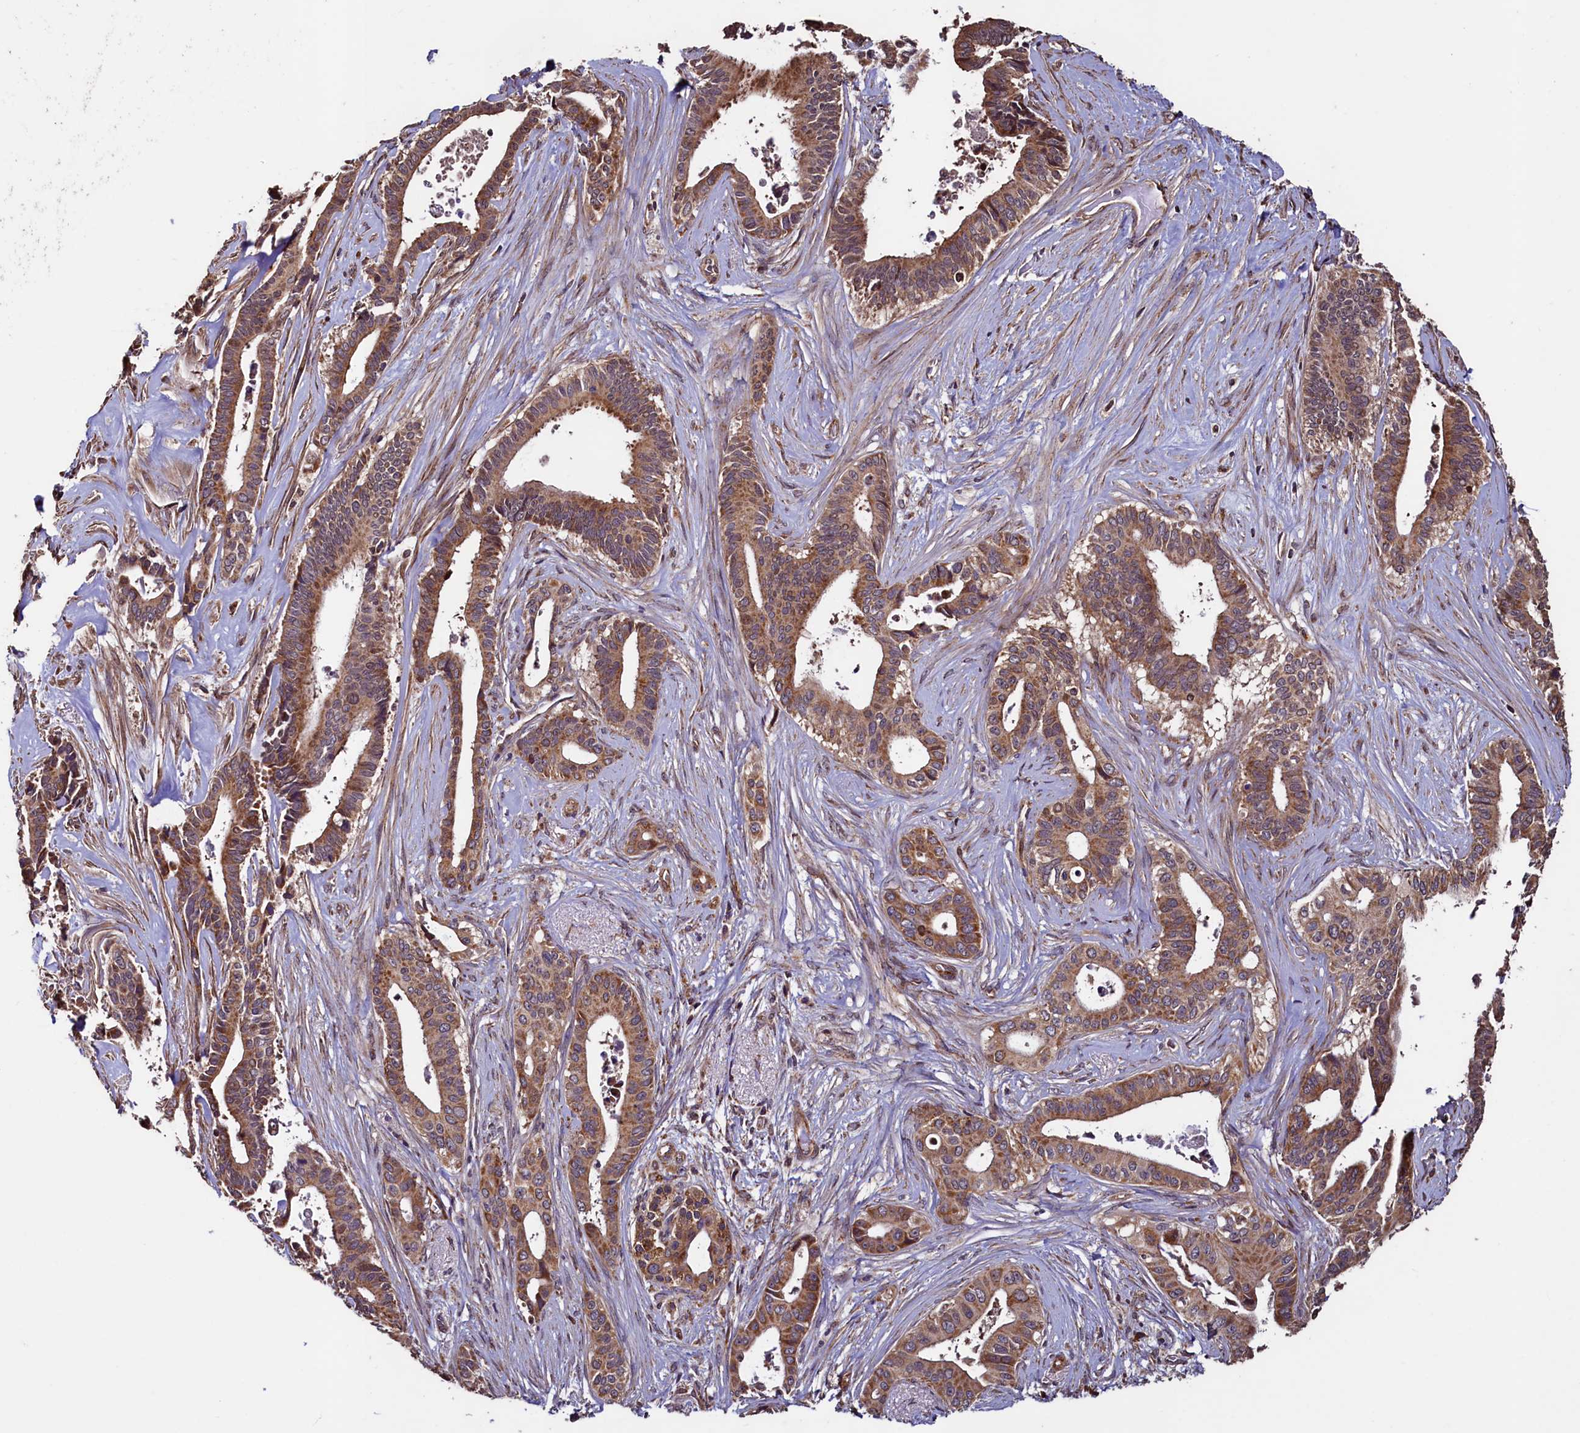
{"staining": {"intensity": "moderate", "quantity": ">75%", "location": "cytoplasmic/membranous"}, "tissue": "pancreatic cancer", "cell_type": "Tumor cells", "image_type": "cancer", "snomed": [{"axis": "morphology", "description": "Adenocarcinoma, NOS"}, {"axis": "topography", "description": "Pancreas"}], "caption": "Protein expression analysis of human adenocarcinoma (pancreatic) reveals moderate cytoplasmic/membranous expression in approximately >75% of tumor cells. Using DAB (3,3'-diaminobenzidine) (brown) and hematoxylin (blue) stains, captured at high magnification using brightfield microscopy.", "gene": "RBFA", "patient": {"sex": "female", "age": 77}}